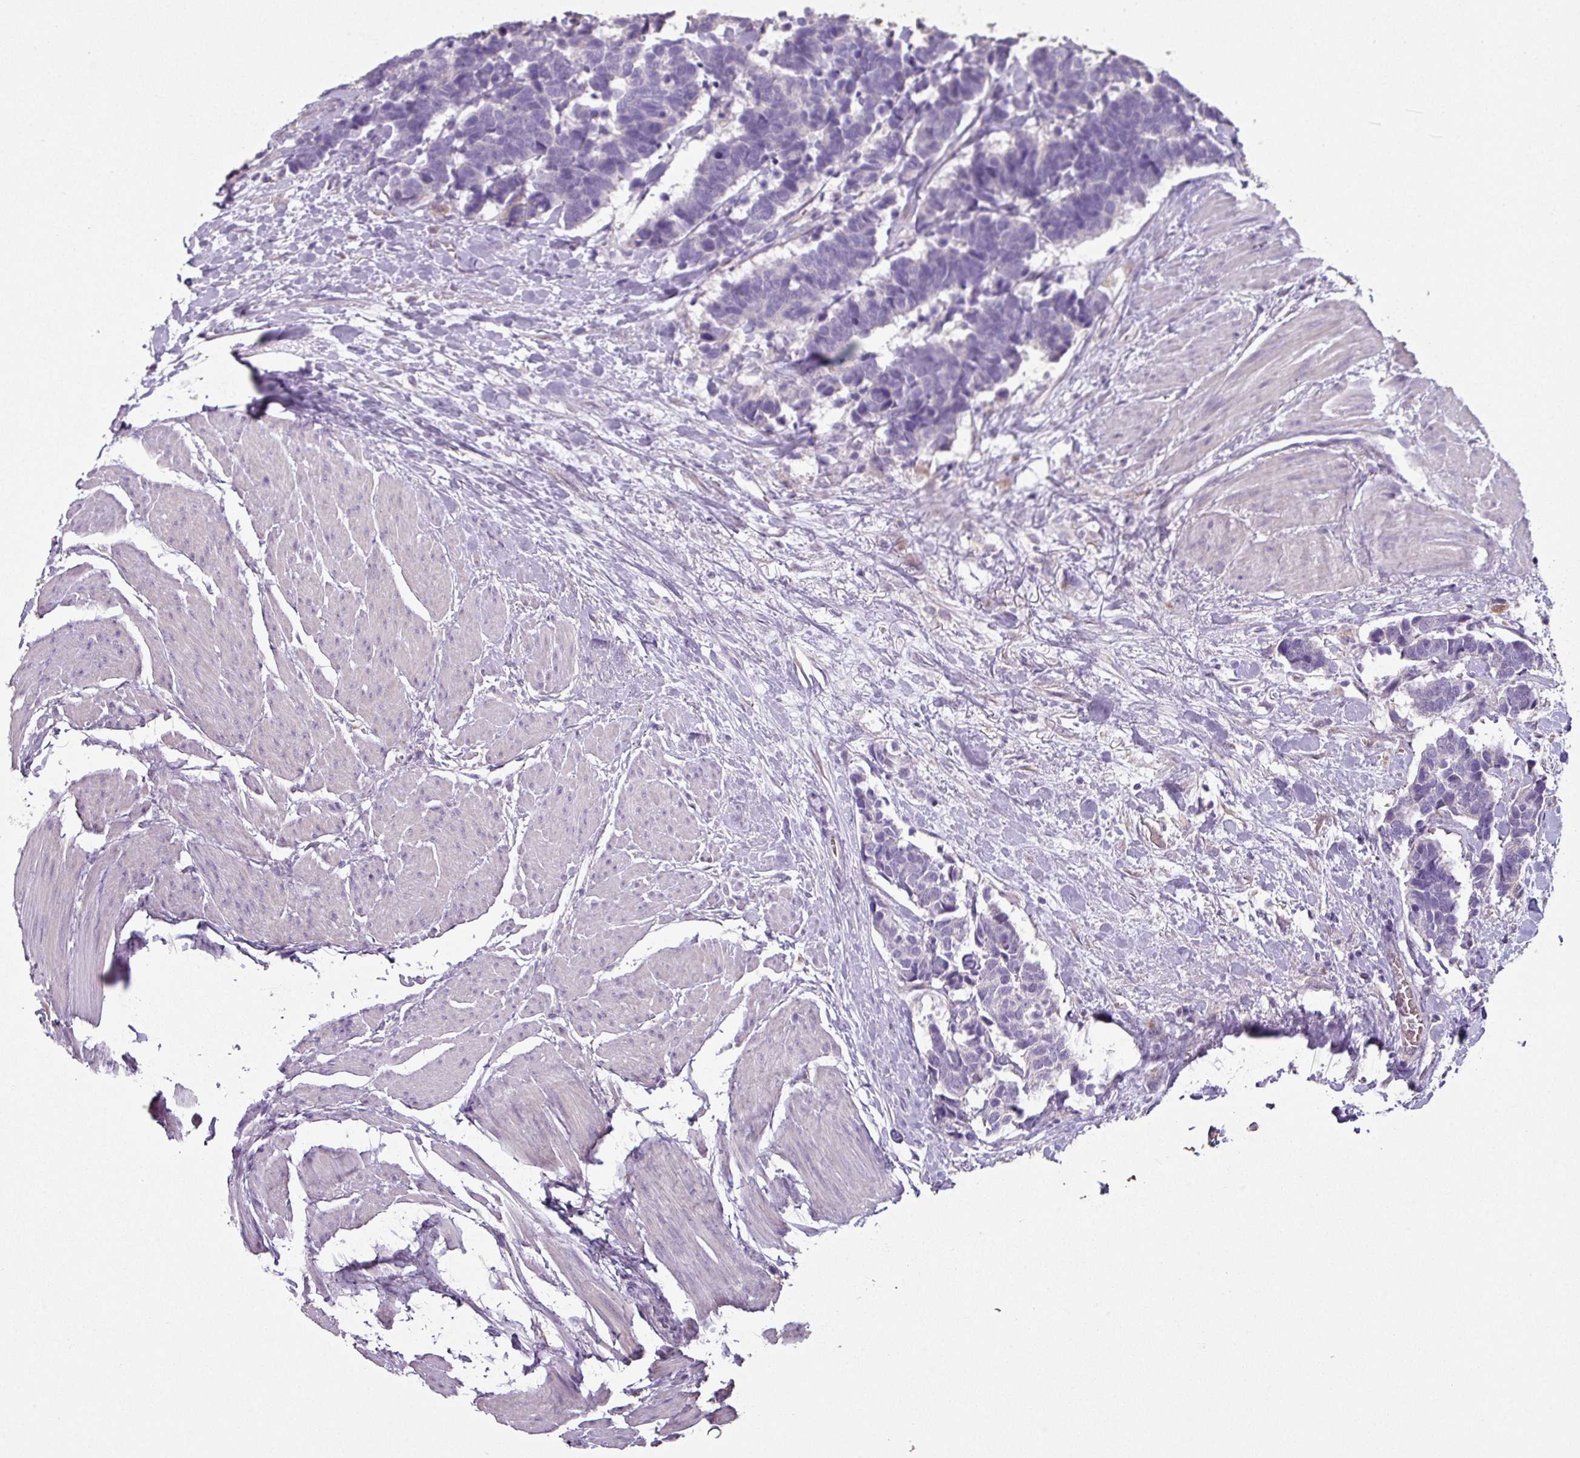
{"staining": {"intensity": "negative", "quantity": "none", "location": "none"}, "tissue": "carcinoid", "cell_type": "Tumor cells", "image_type": "cancer", "snomed": [{"axis": "morphology", "description": "Carcinoma, NOS"}, {"axis": "morphology", "description": "Carcinoid, malignant, NOS"}, {"axis": "topography", "description": "Urinary bladder"}], "caption": "A high-resolution micrograph shows IHC staining of carcinoid, which exhibits no significant staining in tumor cells.", "gene": "NHSL2", "patient": {"sex": "male", "age": 57}}